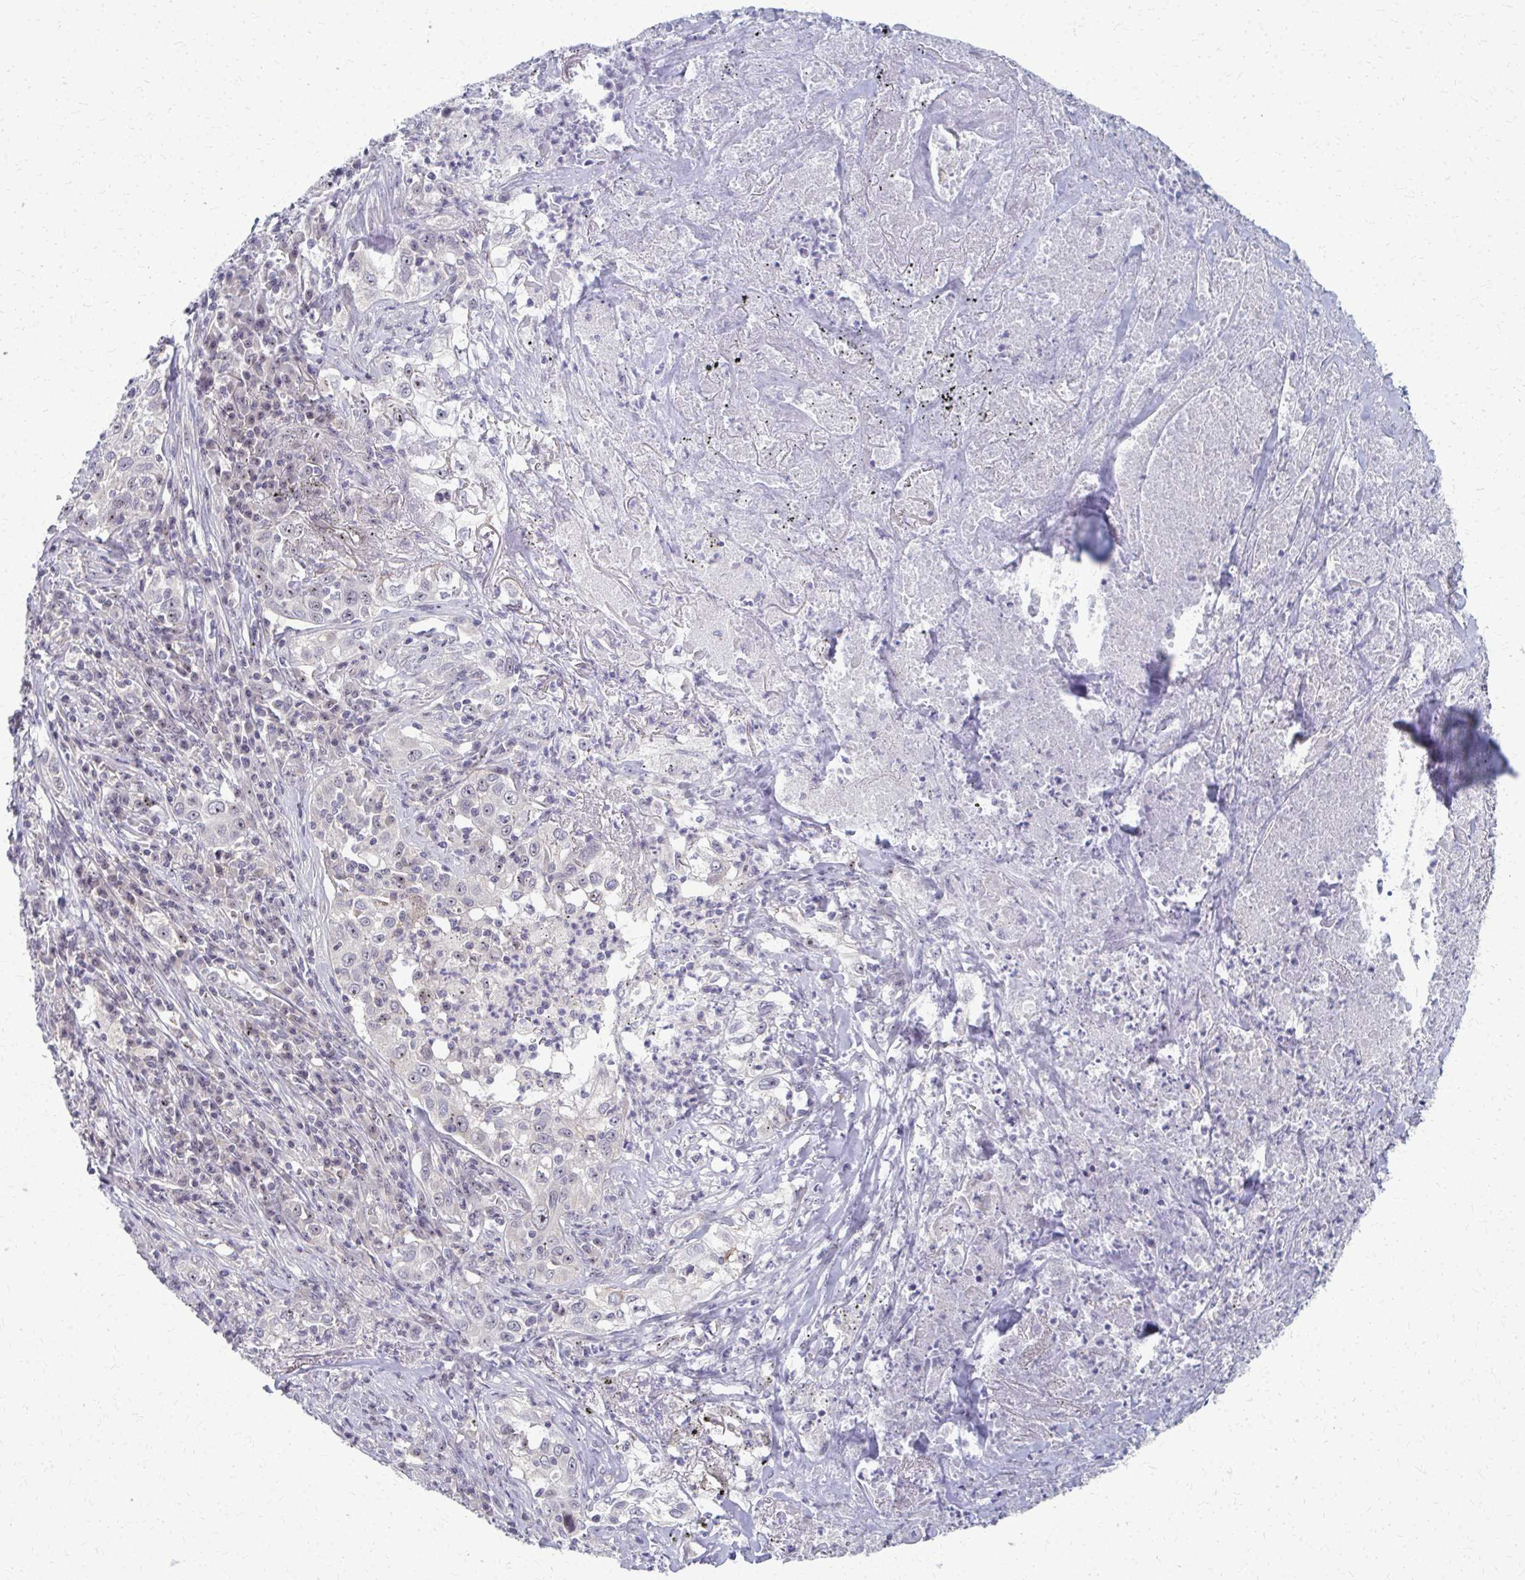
{"staining": {"intensity": "negative", "quantity": "none", "location": "none"}, "tissue": "lung cancer", "cell_type": "Tumor cells", "image_type": "cancer", "snomed": [{"axis": "morphology", "description": "Squamous cell carcinoma, NOS"}, {"axis": "topography", "description": "Lung"}], "caption": "A high-resolution photomicrograph shows IHC staining of lung cancer (squamous cell carcinoma), which reveals no significant staining in tumor cells.", "gene": "NUDT16", "patient": {"sex": "male", "age": 71}}